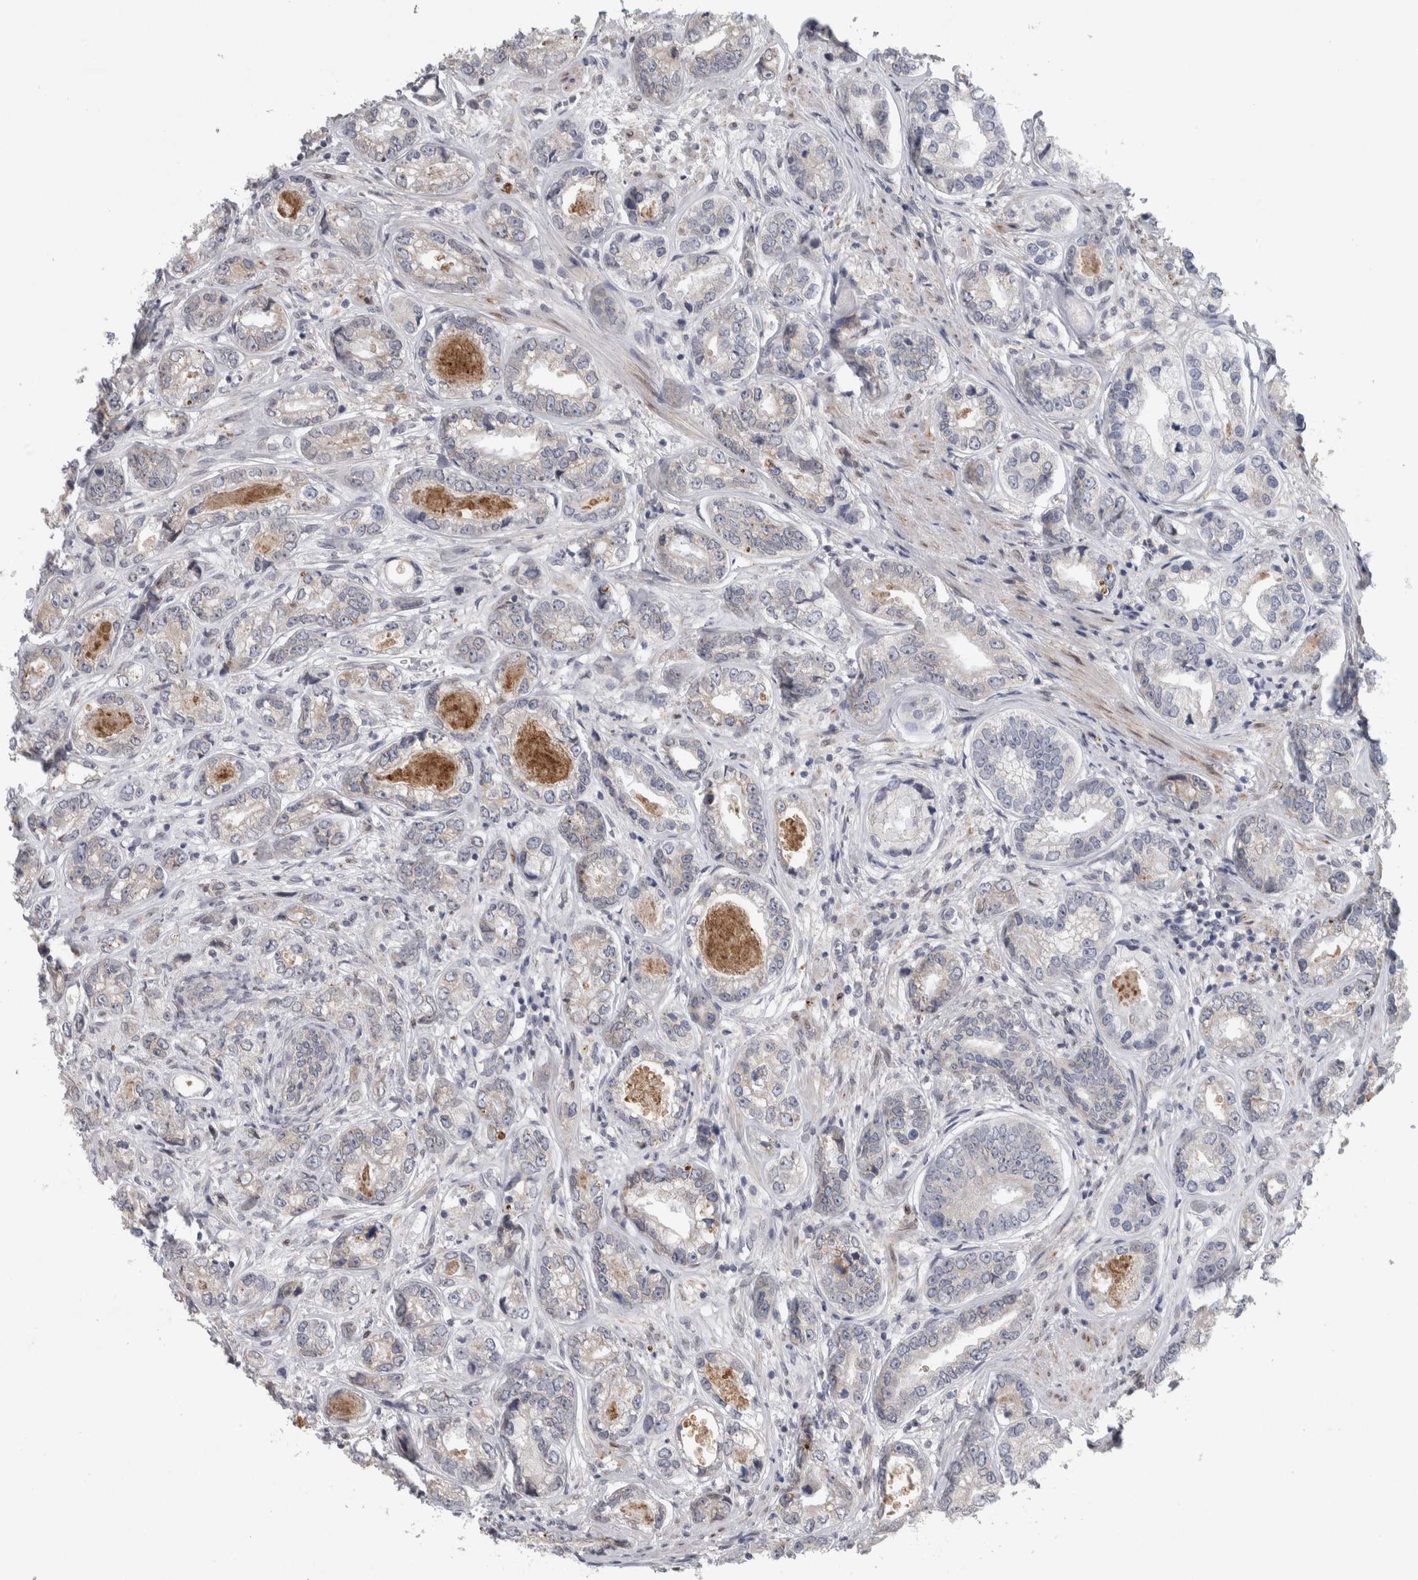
{"staining": {"intensity": "weak", "quantity": "<25%", "location": "cytoplasmic/membranous"}, "tissue": "prostate cancer", "cell_type": "Tumor cells", "image_type": "cancer", "snomed": [{"axis": "morphology", "description": "Adenocarcinoma, High grade"}, {"axis": "topography", "description": "Prostate"}], "caption": "The image shows no staining of tumor cells in adenocarcinoma (high-grade) (prostate).", "gene": "SIGMAR1", "patient": {"sex": "male", "age": 61}}